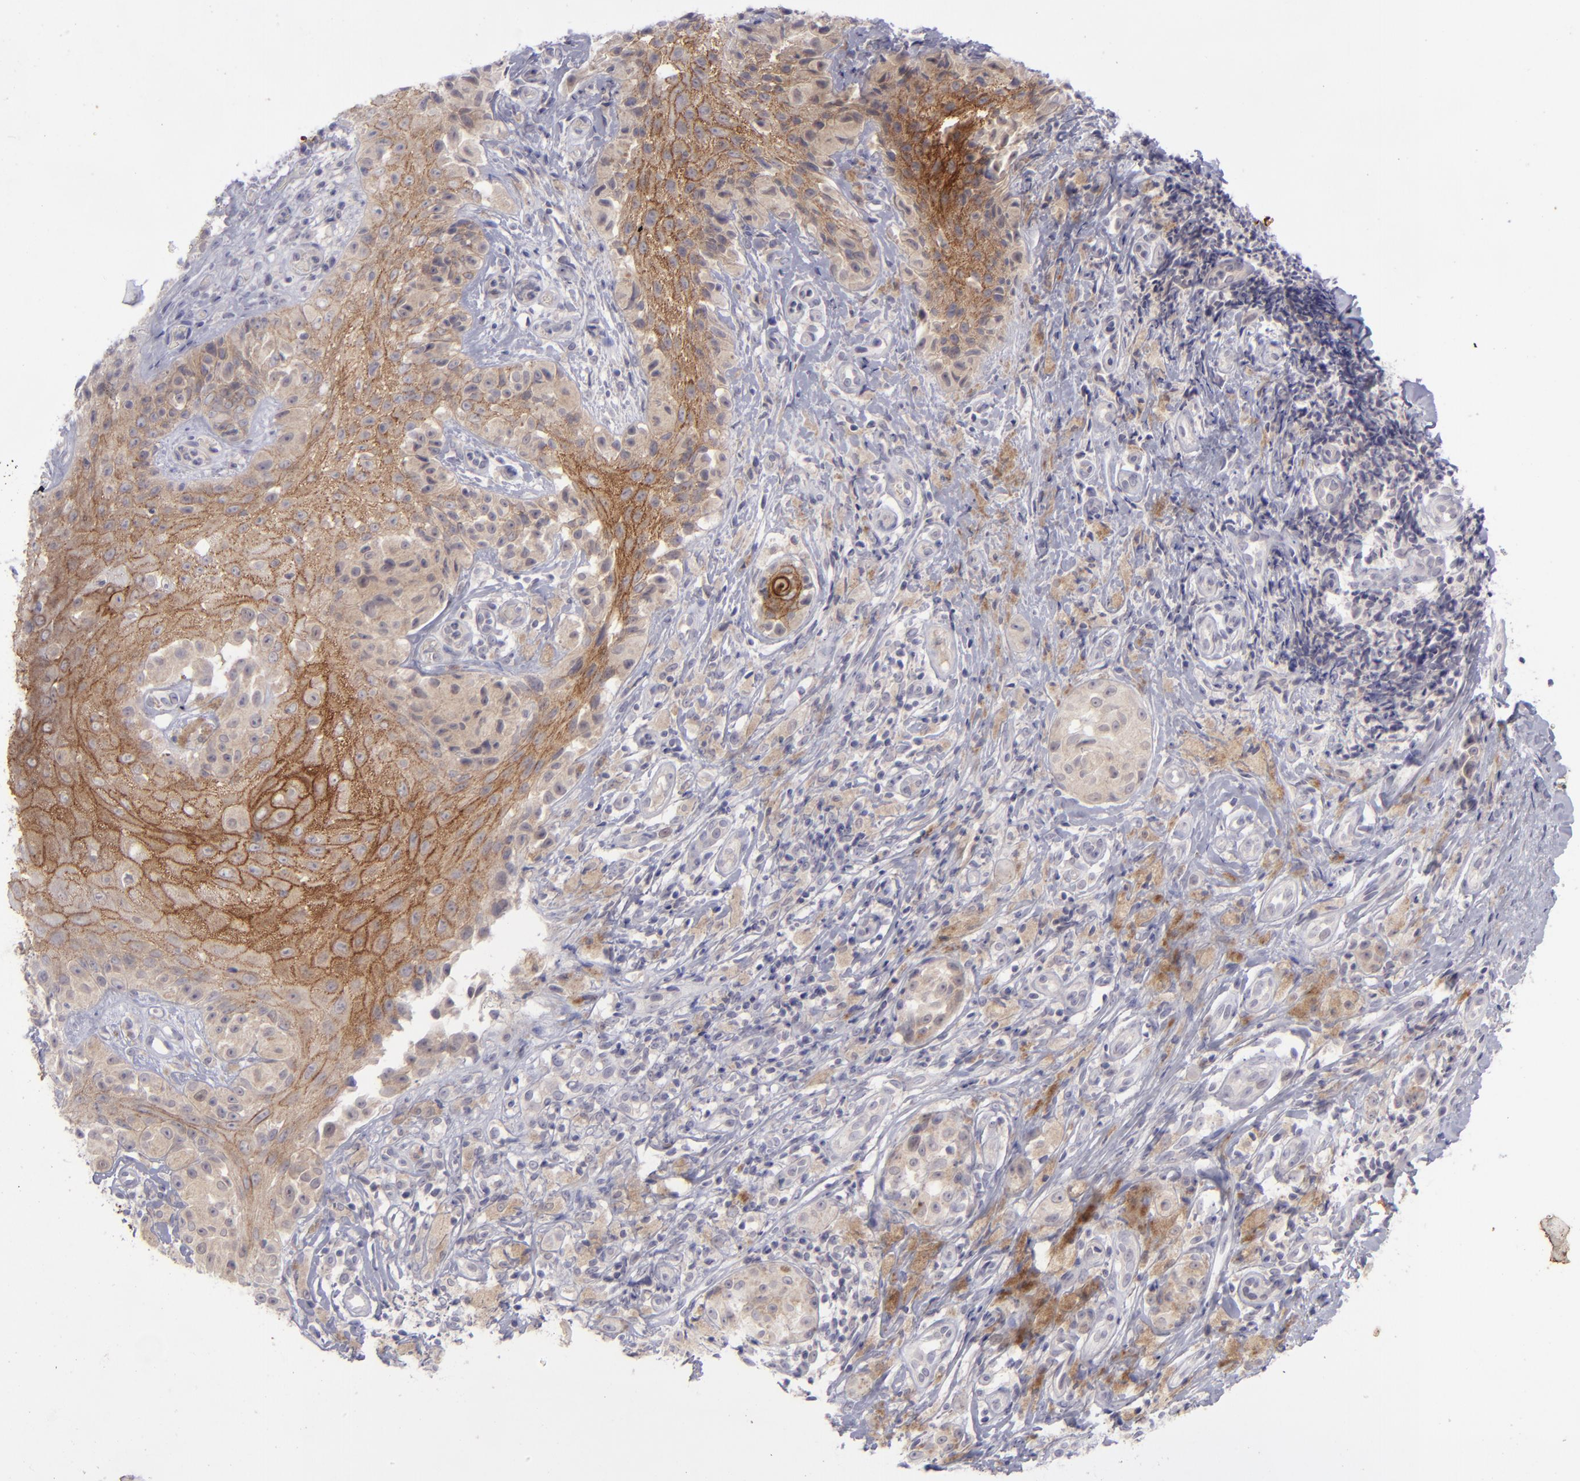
{"staining": {"intensity": "weak", "quantity": "25%-75%", "location": "cytoplasmic/membranous"}, "tissue": "melanoma", "cell_type": "Tumor cells", "image_type": "cancer", "snomed": [{"axis": "morphology", "description": "Malignant melanoma, NOS"}, {"axis": "topography", "description": "Skin"}], "caption": "Immunohistochemical staining of human malignant melanoma displays low levels of weak cytoplasmic/membranous staining in about 25%-75% of tumor cells. The staining is performed using DAB brown chromogen to label protein expression. The nuclei are counter-stained blue using hematoxylin.", "gene": "EVPL", "patient": {"sex": "male", "age": 67}}